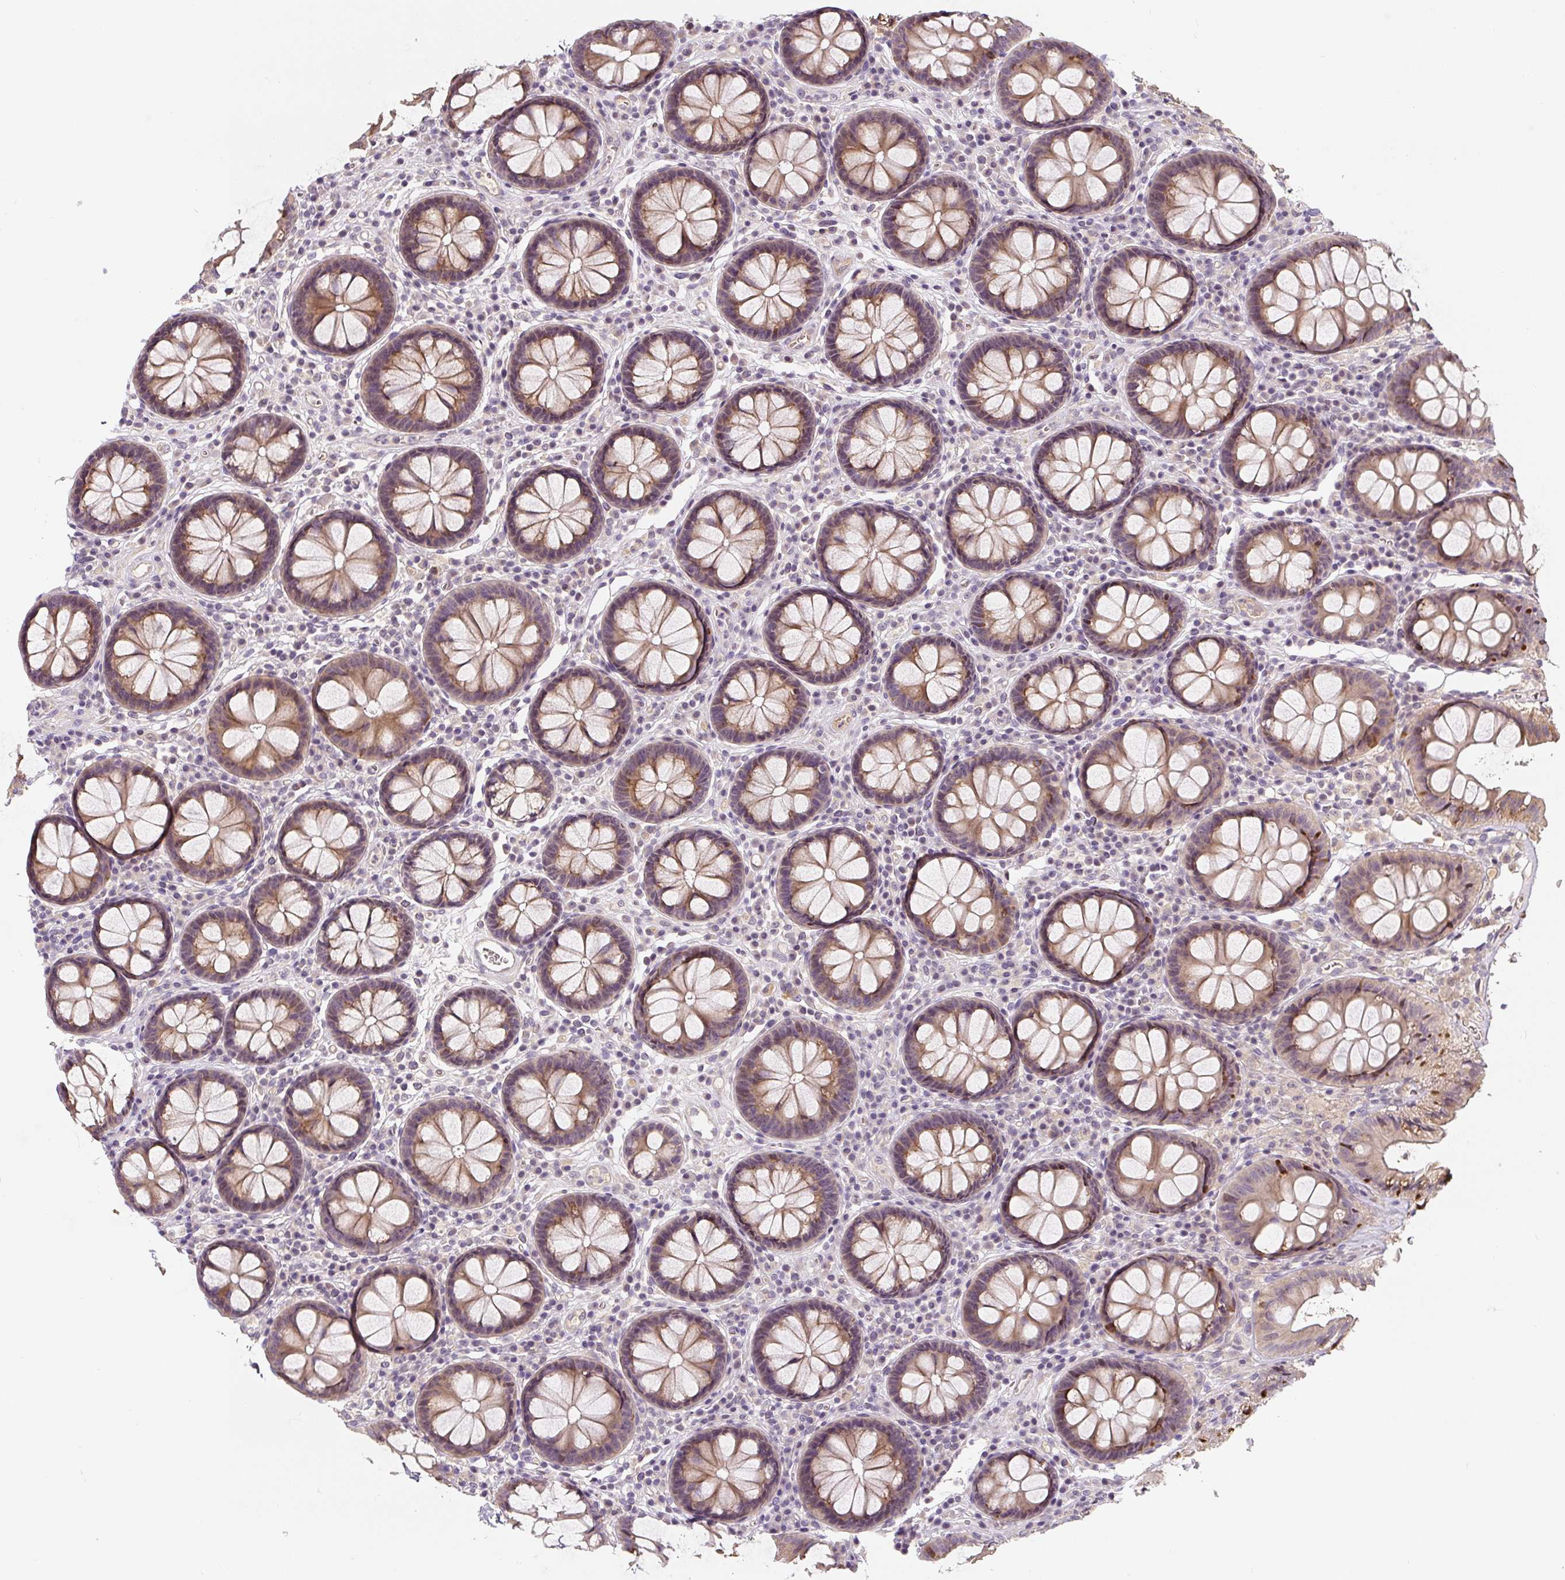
{"staining": {"intensity": "weak", "quantity": ">75%", "location": "cytoplasmic/membranous"}, "tissue": "colon", "cell_type": "Endothelial cells", "image_type": "normal", "snomed": [{"axis": "morphology", "description": "Normal tissue, NOS"}, {"axis": "topography", "description": "Colon"}, {"axis": "topography", "description": "Peripheral nerve tissue"}], "caption": "Endothelial cells display weak cytoplasmic/membranous staining in approximately >75% of cells in unremarkable colon.", "gene": "PWWP3B", "patient": {"sex": "male", "age": 84}}